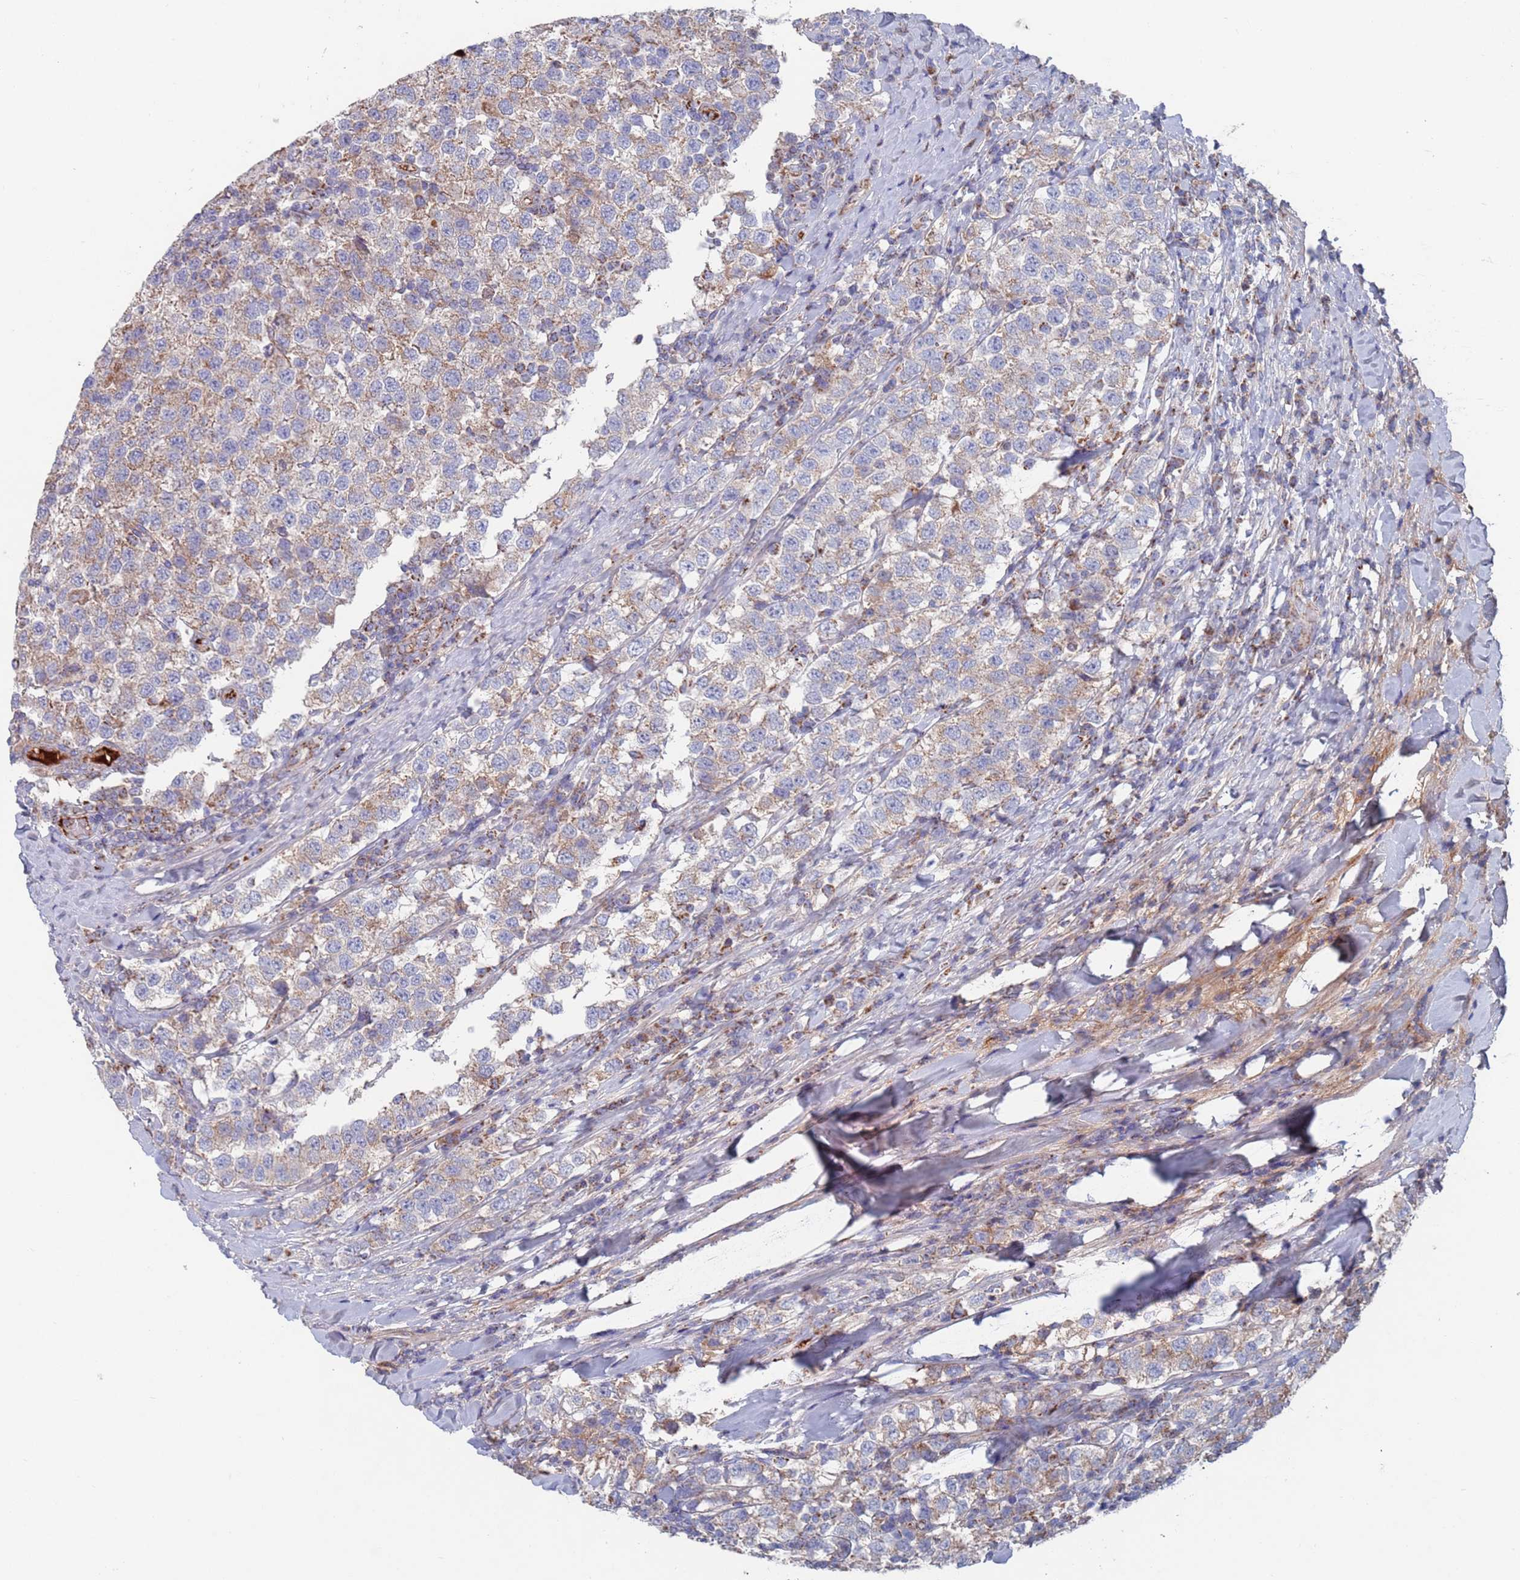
{"staining": {"intensity": "weak", "quantity": "25%-75%", "location": "cytoplasmic/membranous"}, "tissue": "testis cancer", "cell_type": "Tumor cells", "image_type": "cancer", "snomed": [{"axis": "morphology", "description": "Seminoma, NOS"}, {"axis": "topography", "description": "Testis"}], "caption": "This micrograph demonstrates immunohistochemistry (IHC) staining of testis seminoma, with low weak cytoplasmic/membranous positivity in approximately 25%-75% of tumor cells.", "gene": "MRPL22", "patient": {"sex": "male", "age": 34}}